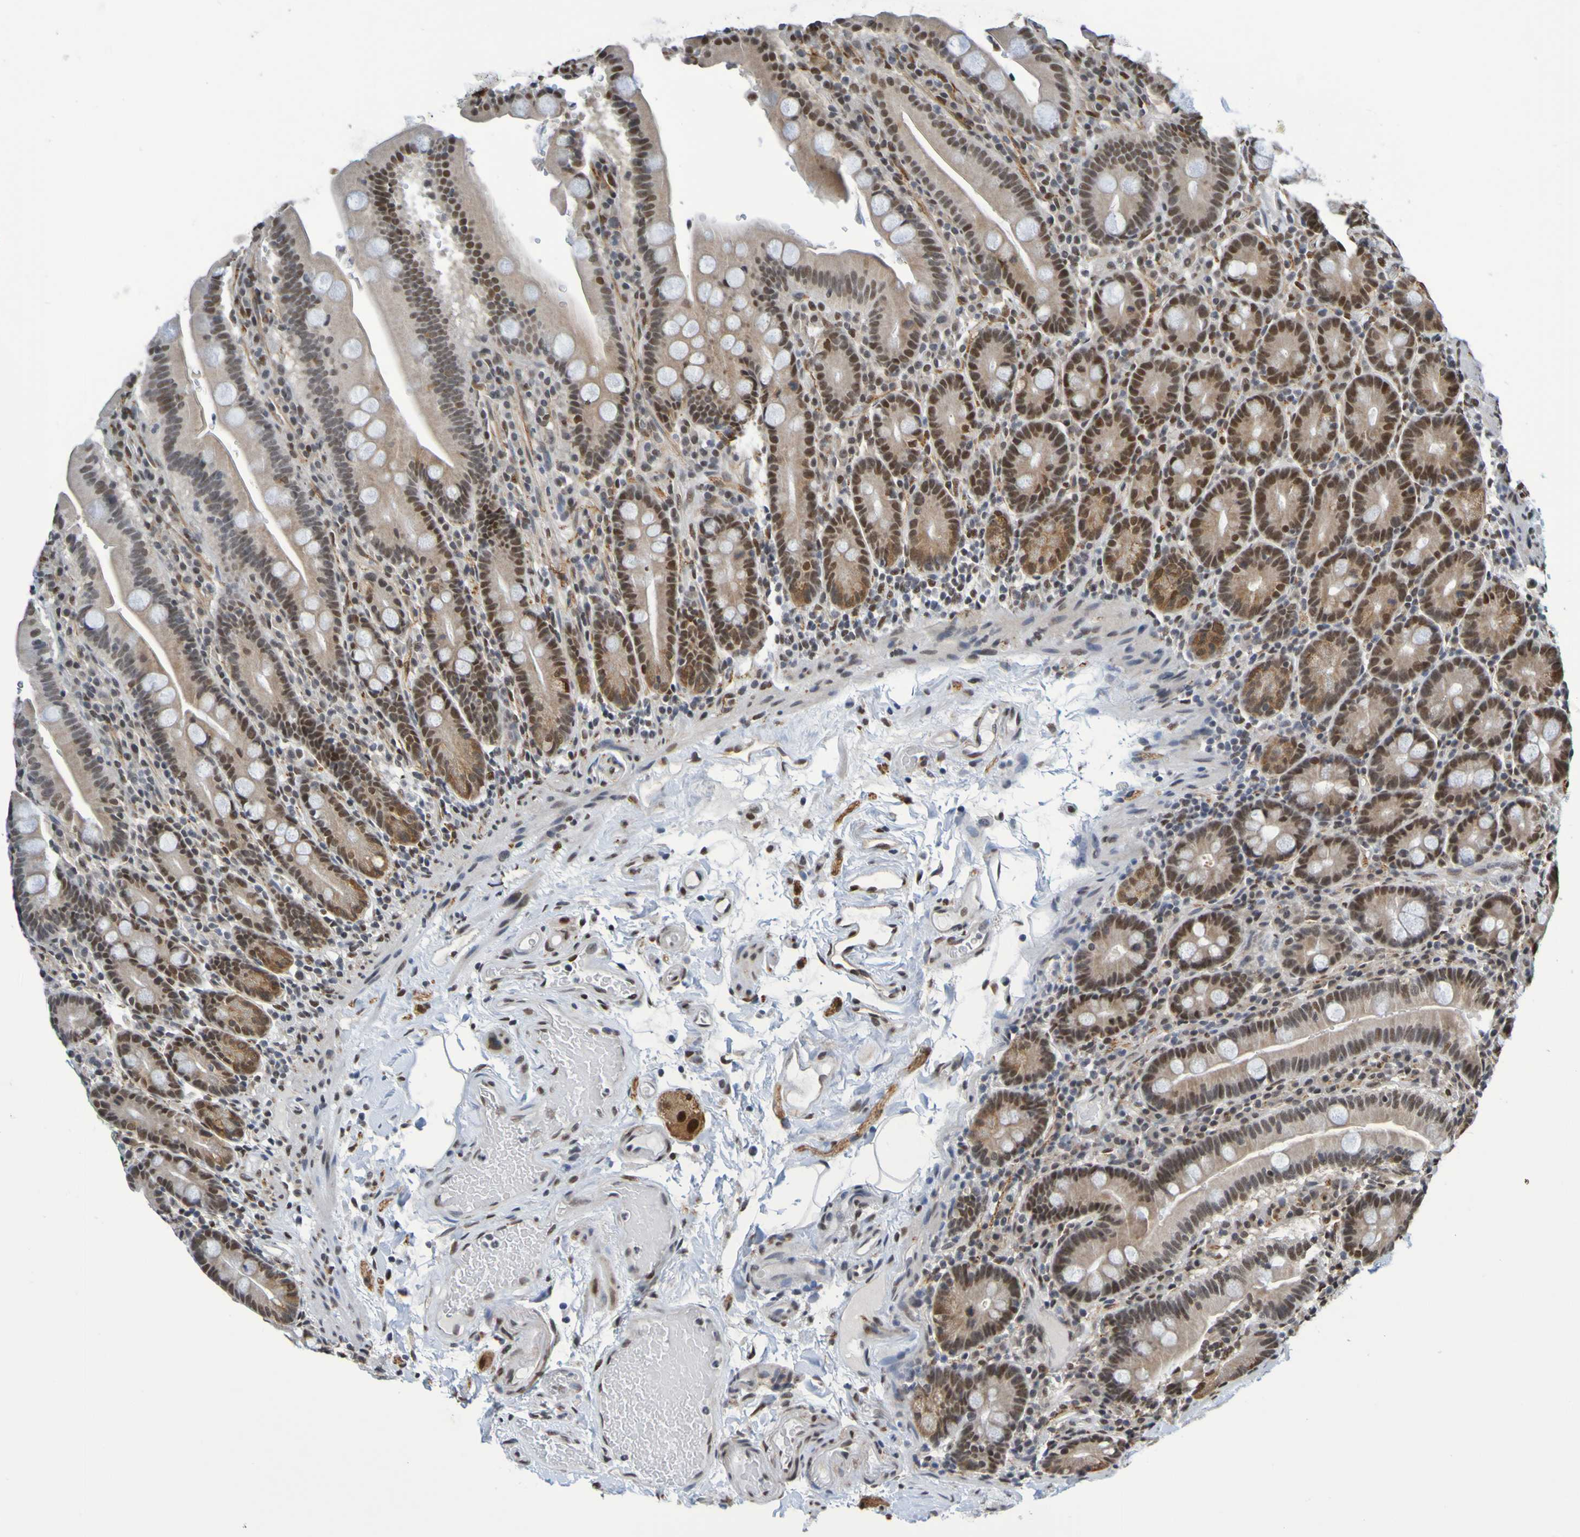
{"staining": {"intensity": "strong", "quantity": ">75%", "location": "nuclear"}, "tissue": "duodenum", "cell_type": "Glandular cells", "image_type": "normal", "snomed": [{"axis": "morphology", "description": "Normal tissue, NOS"}, {"axis": "topography", "description": "Small intestine, NOS"}], "caption": "A brown stain highlights strong nuclear expression of a protein in glandular cells of benign human duodenum.", "gene": "HDAC2", "patient": {"sex": "female", "age": 71}}